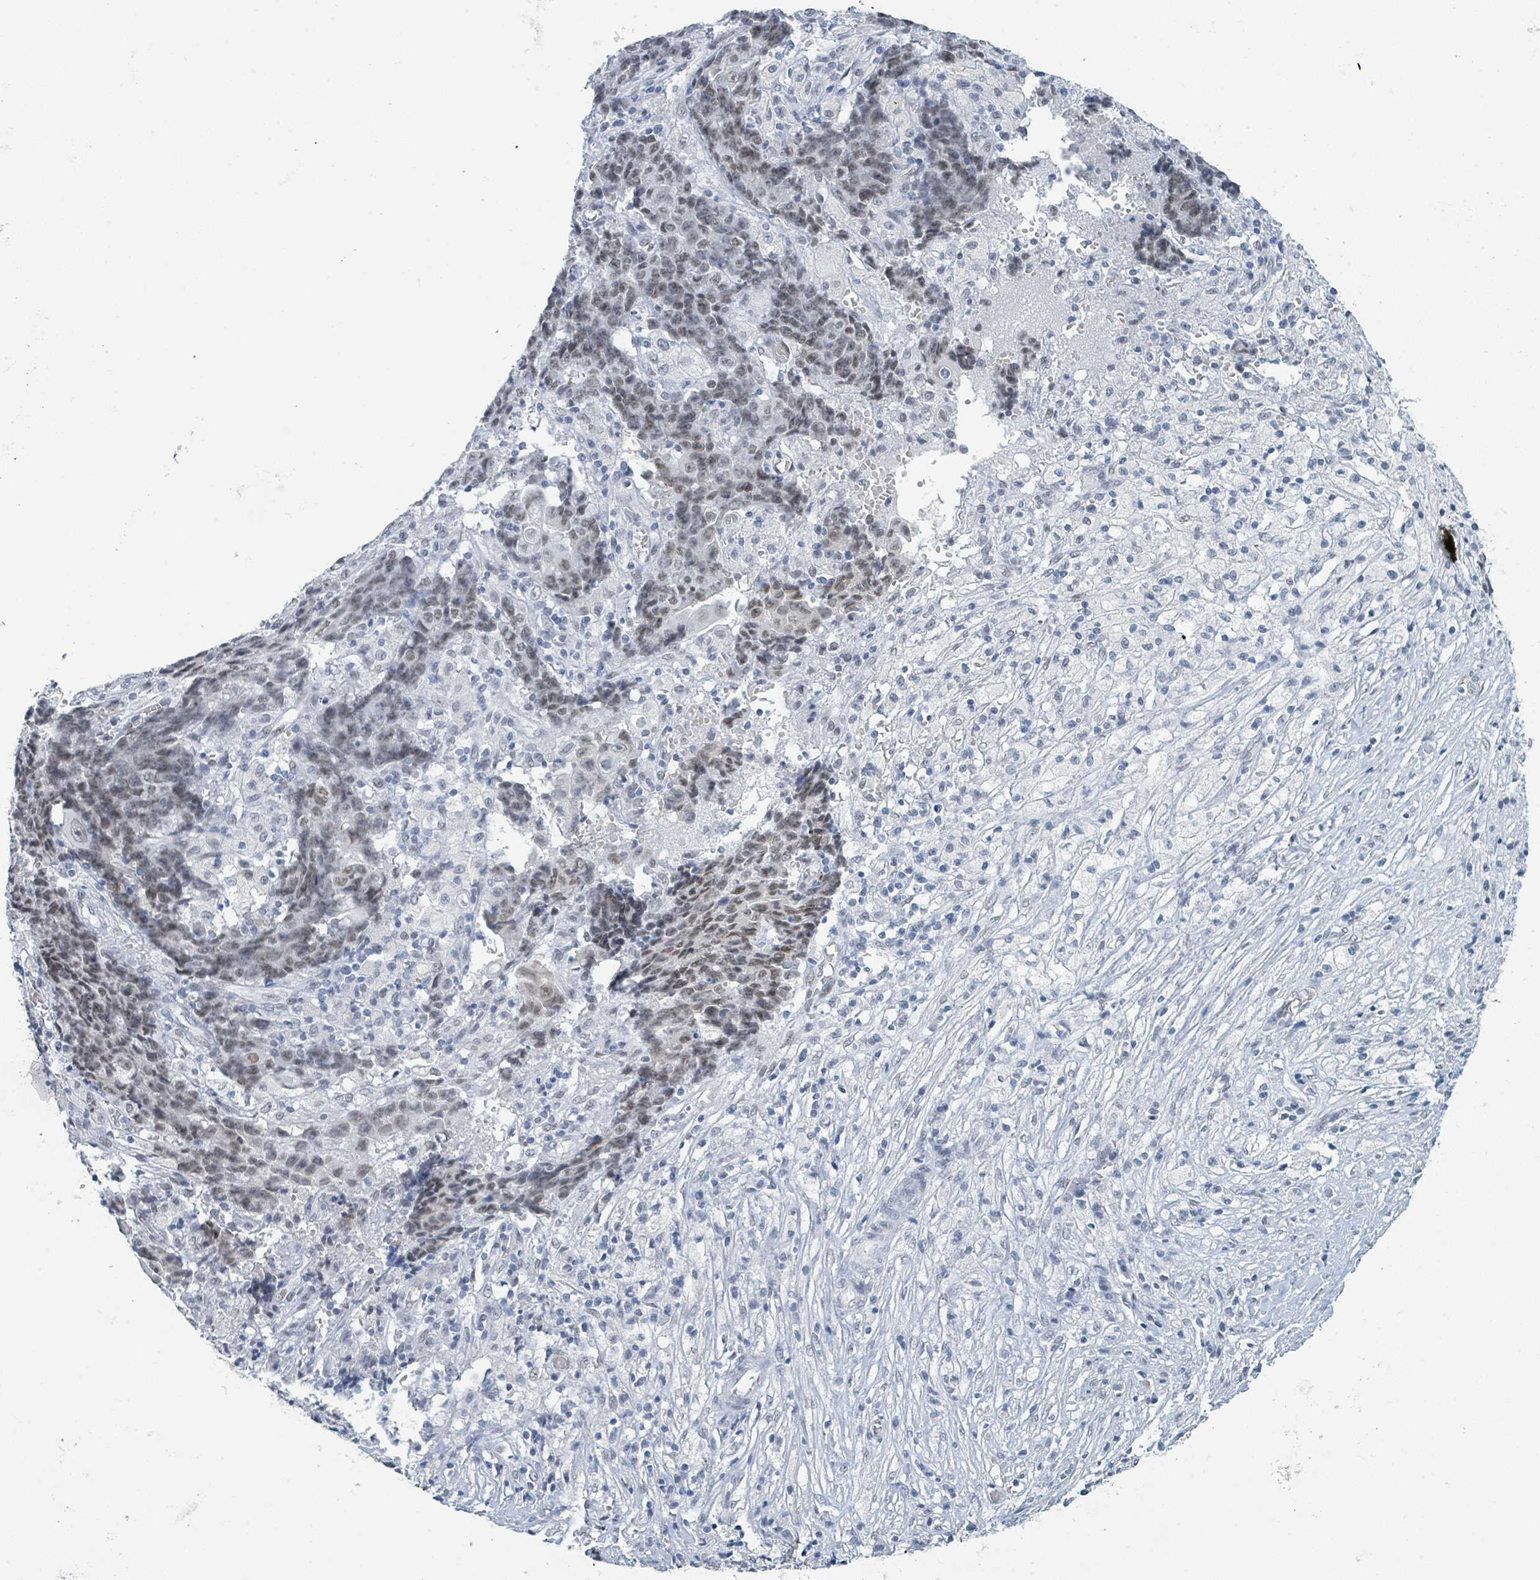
{"staining": {"intensity": "weak", "quantity": "25%-75%", "location": "nuclear"}, "tissue": "ovarian cancer", "cell_type": "Tumor cells", "image_type": "cancer", "snomed": [{"axis": "morphology", "description": "Carcinoma, endometroid"}, {"axis": "topography", "description": "Ovary"}], "caption": "Immunohistochemical staining of ovarian endometroid carcinoma shows low levels of weak nuclear staining in approximately 25%-75% of tumor cells.", "gene": "EHMT2", "patient": {"sex": "female", "age": 42}}